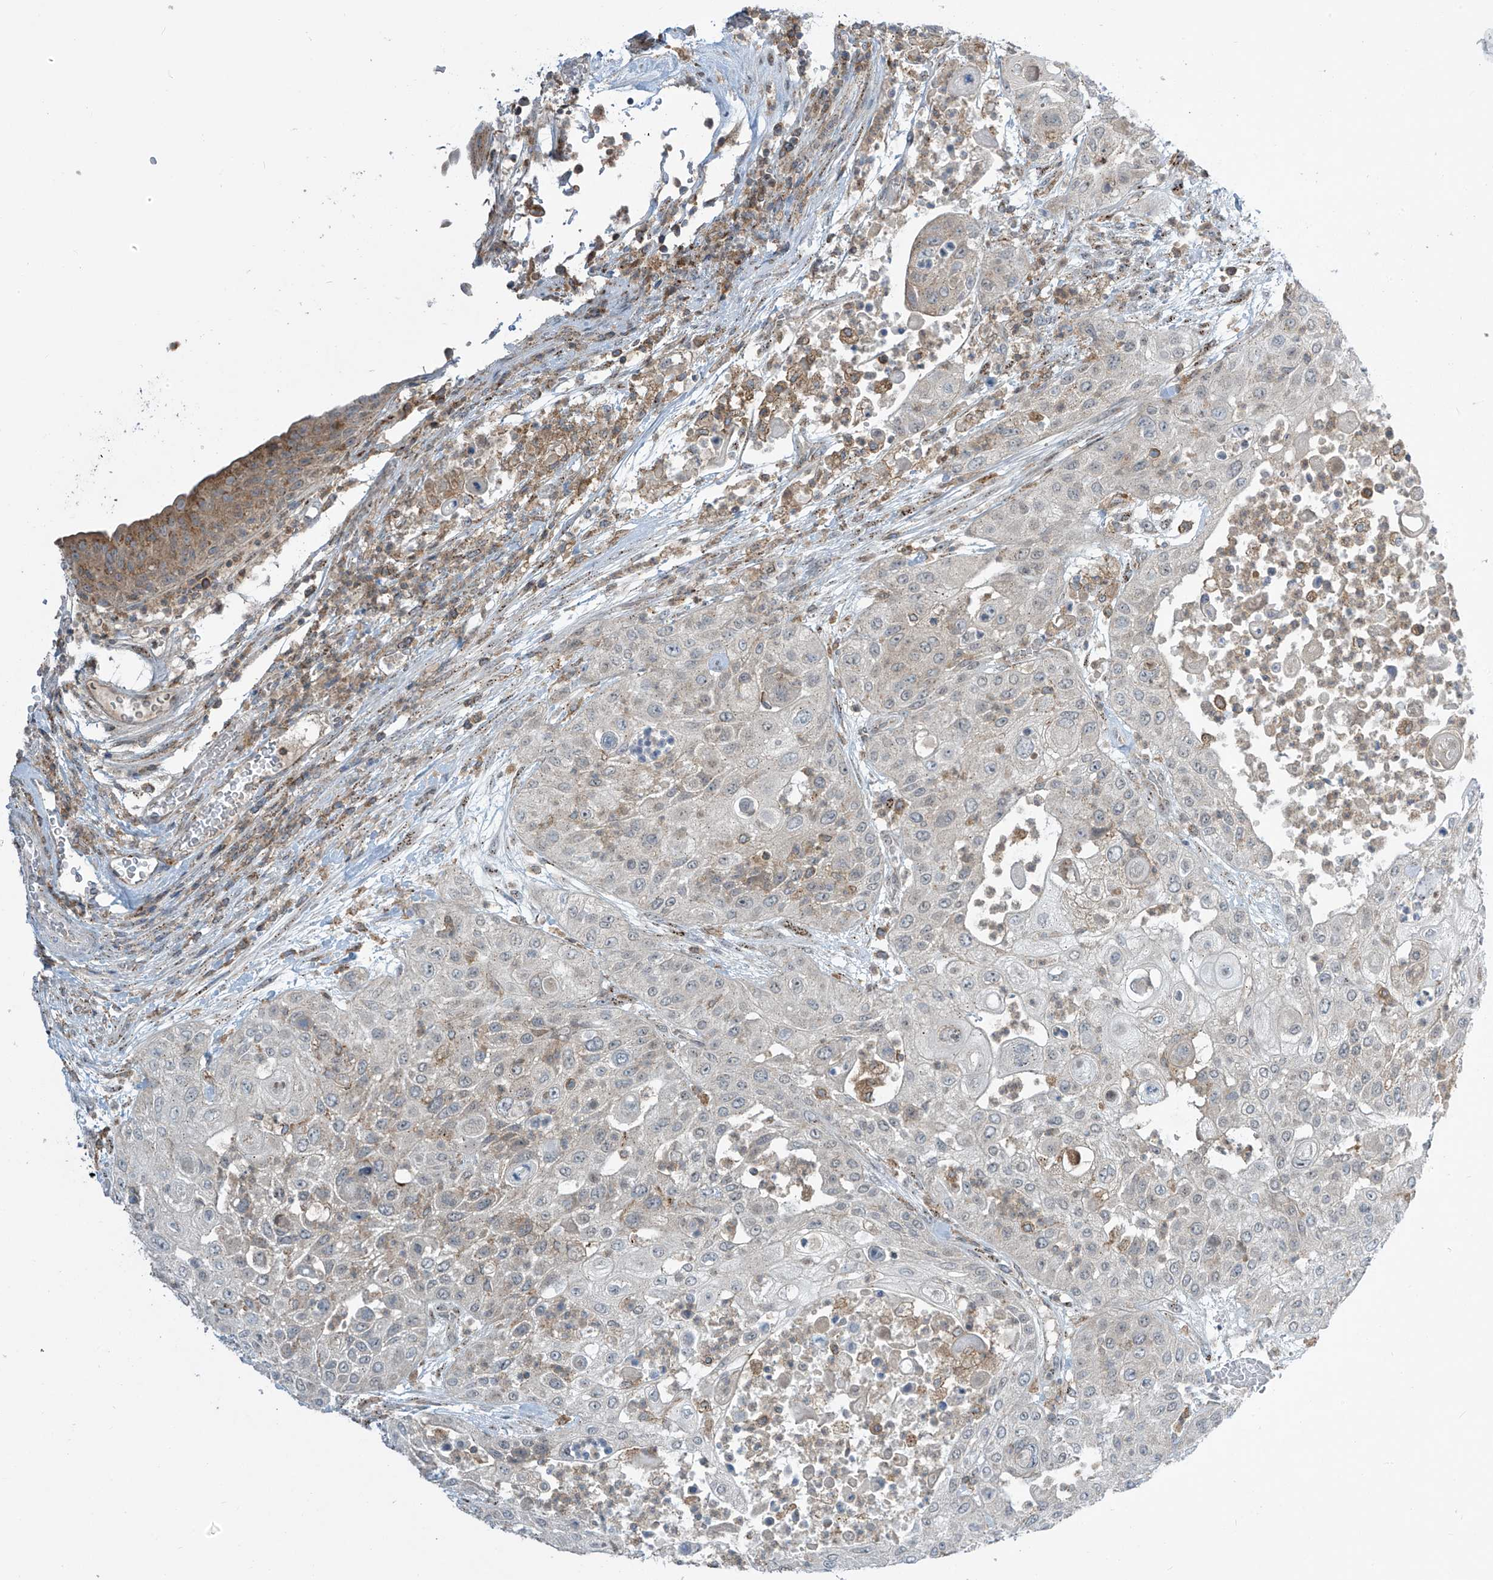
{"staining": {"intensity": "negative", "quantity": "none", "location": "none"}, "tissue": "urothelial cancer", "cell_type": "Tumor cells", "image_type": "cancer", "snomed": [{"axis": "morphology", "description": "Urothelial carcinoma, High grade"}, {"axis": "topography", "description": "Urinary bladder"}], "caption": "High power microscopy histopathology image of an immunohistochemistry (IHC) photomicrograph of urothelial cancer, revealing no significant expression in tumor cells.", "gene": "PARVG", "patient": {"sex": "female", "age": 79}}